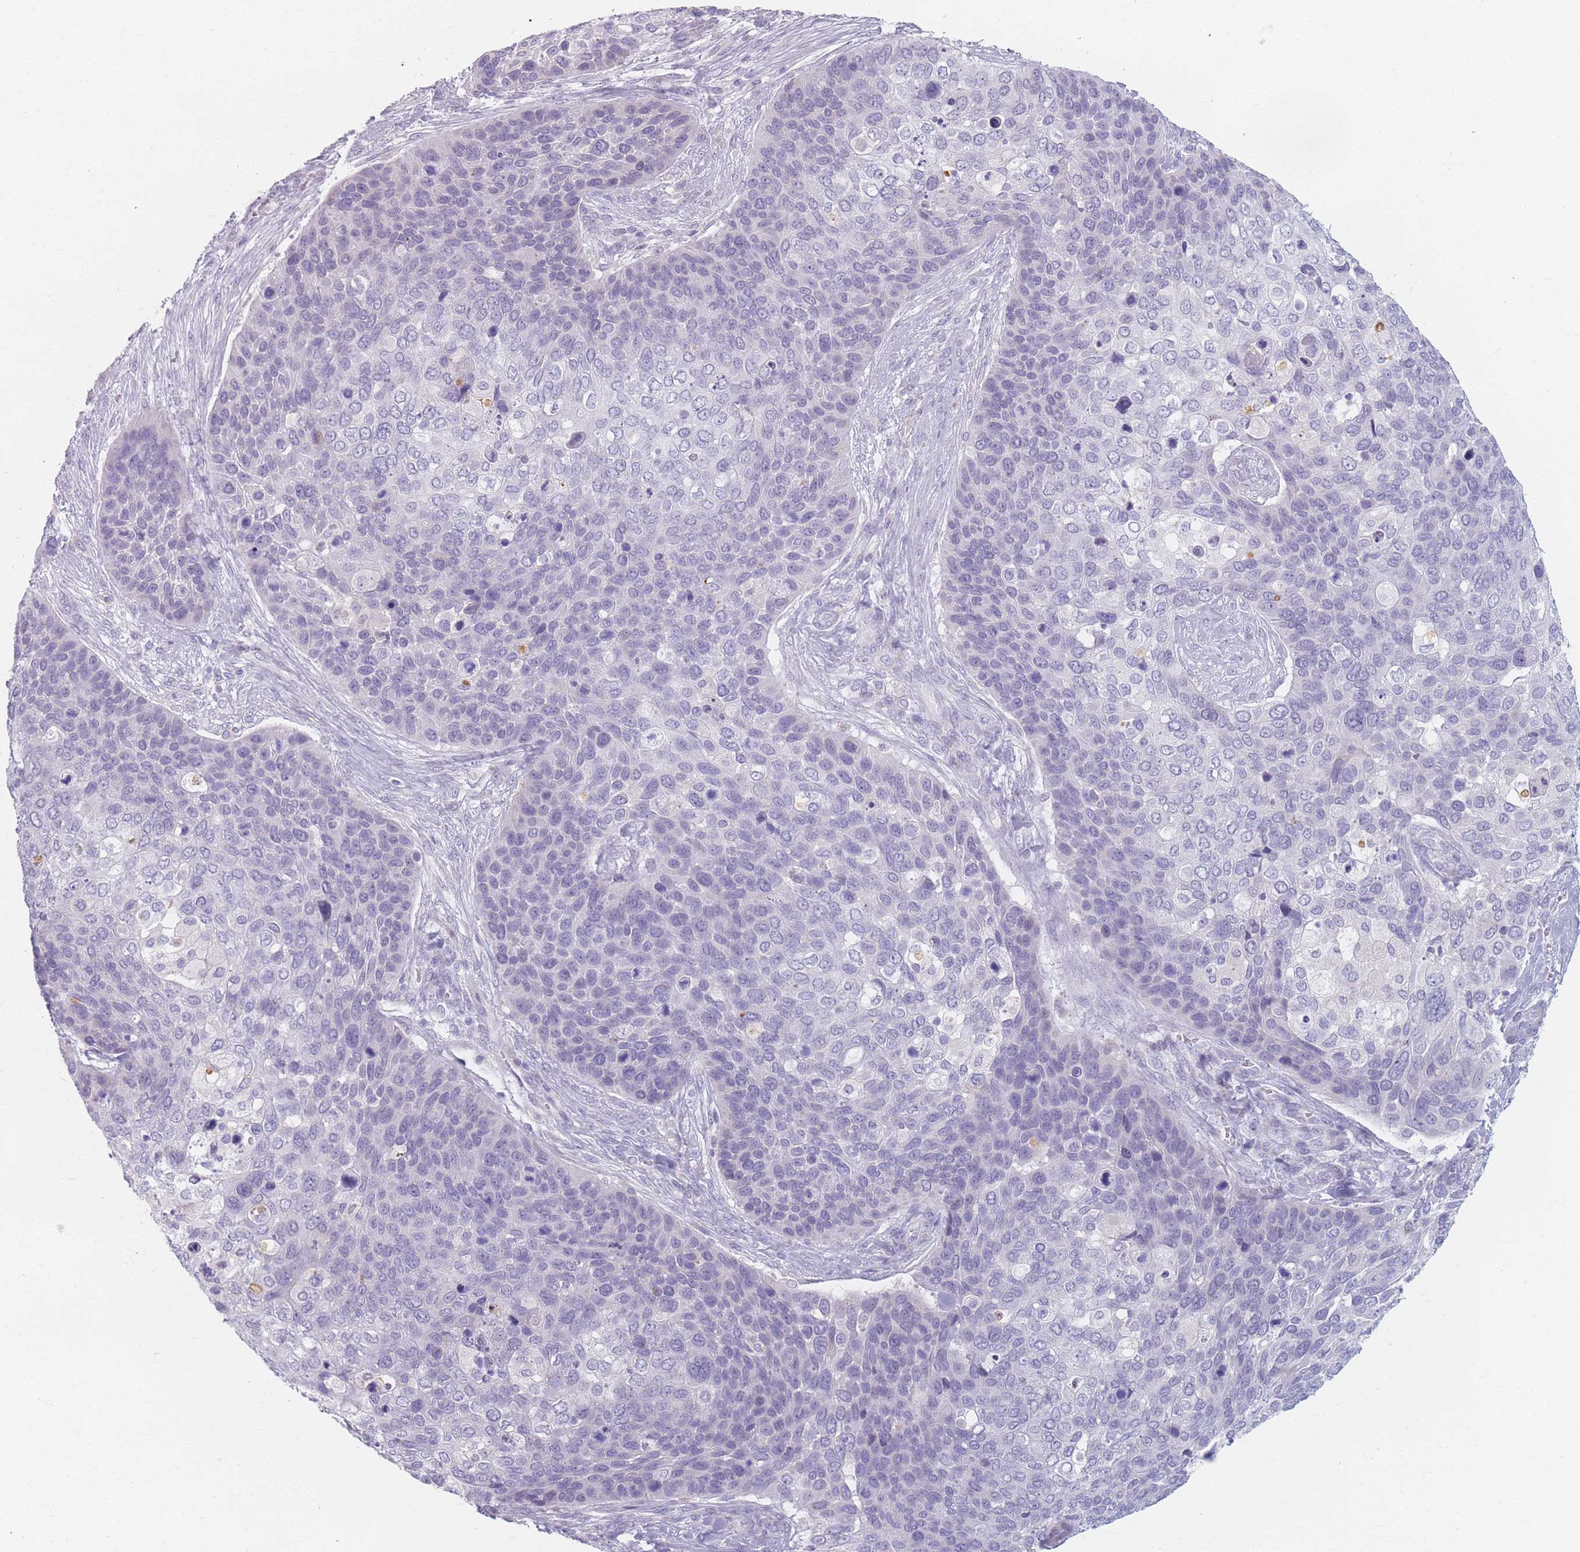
{"staining": {"intensity": "negative", "quantity": "none", "location": "none"}, "tissue": "skin cancer", "cell_type": "Tumor cells", "image_type": "cancer", "snomed": [{"axis": "morphology", "description": "Basal cell carcinoma"}, {"axis": "topography", "description": "Skin"}], "caption": "A high-resolution histopathology image shows immunohistochemistry staining of skin basal cell carcinoma, which demonstrates no significant positivity in tumor cells.", "gene": "PIGM", "patient": {"sex": "female", "age": 74}}